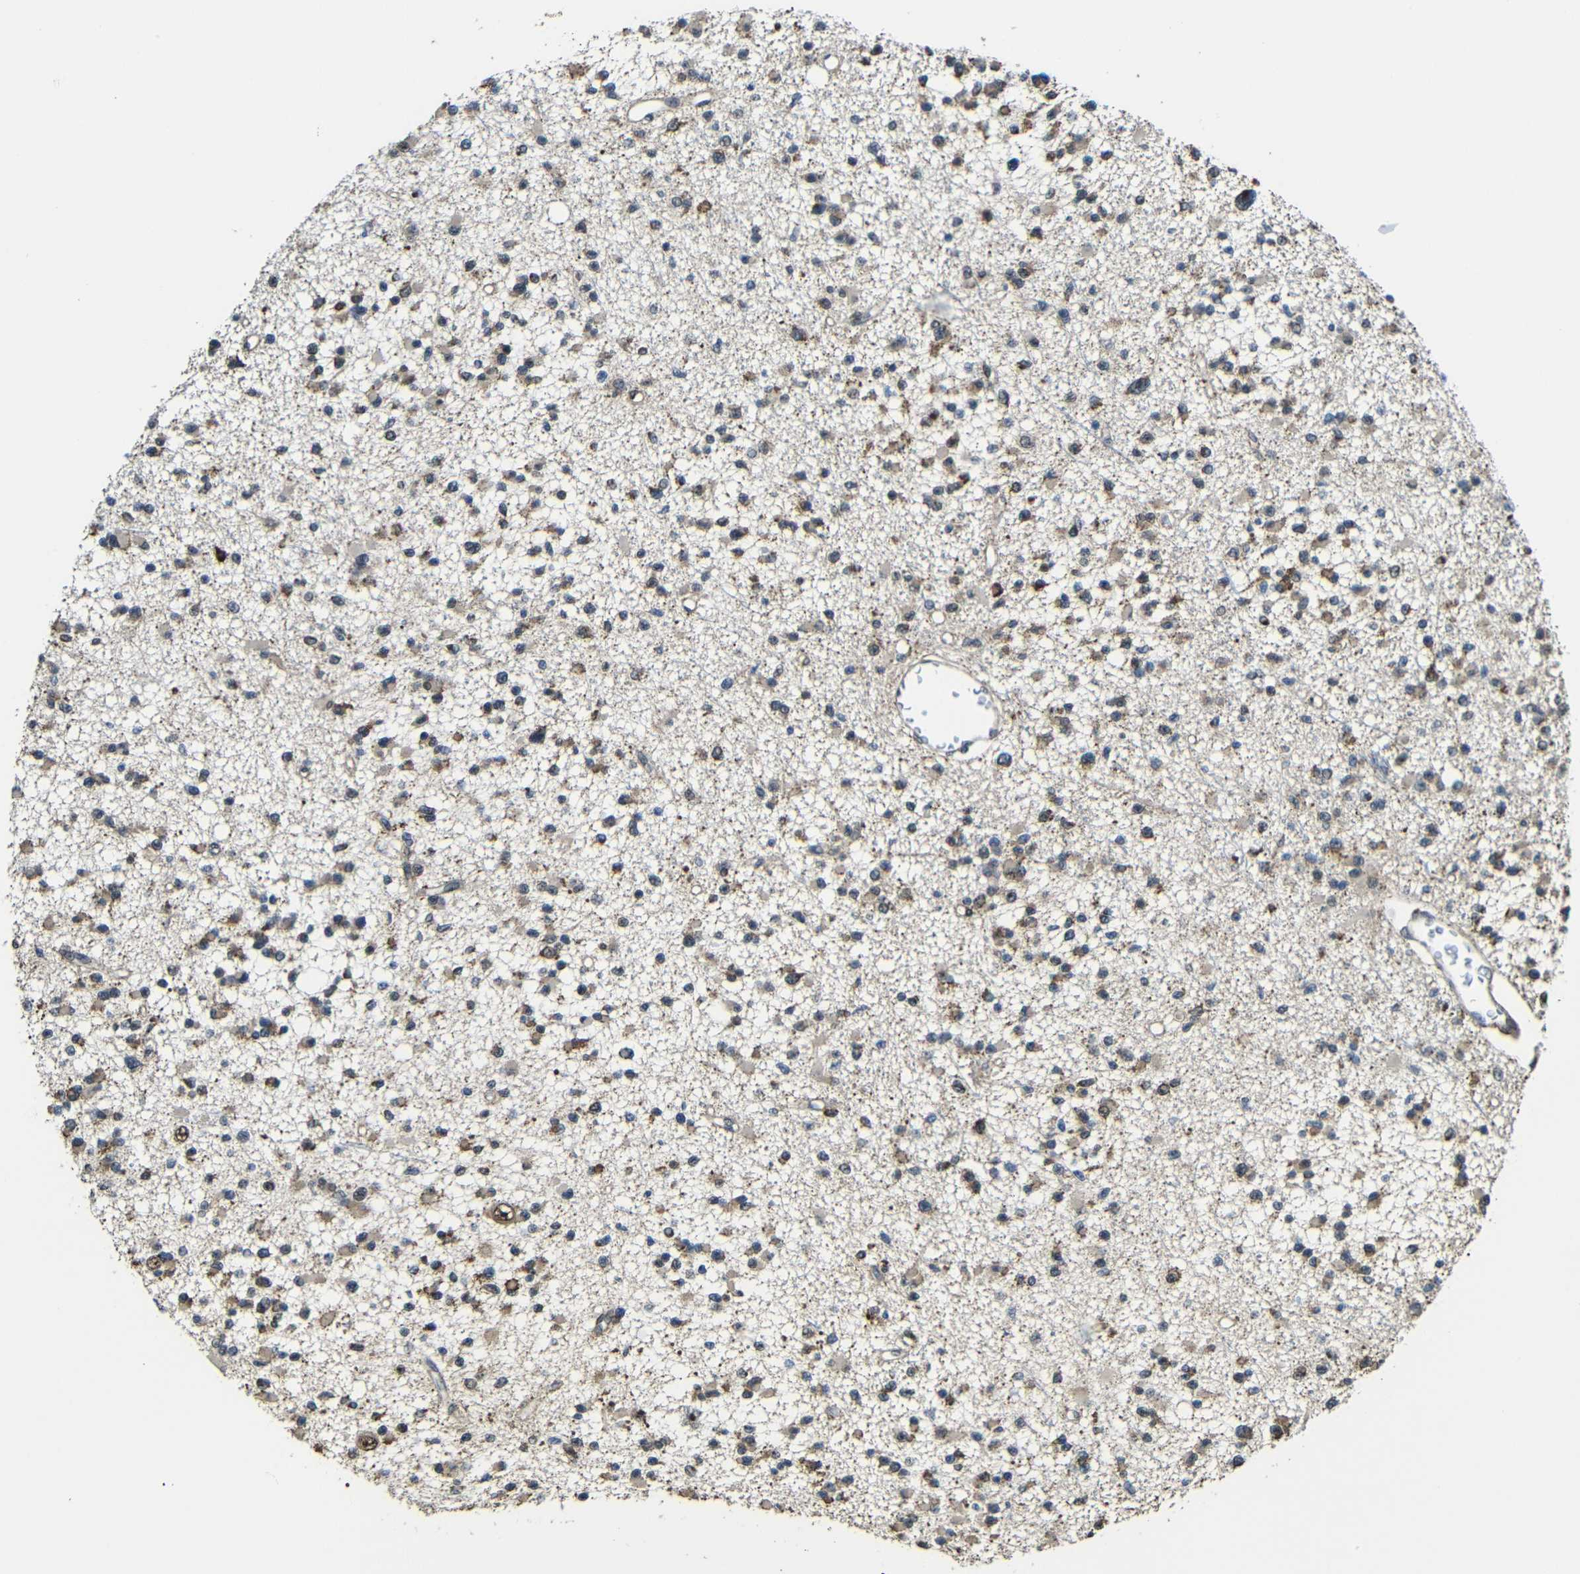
{"staining": {"intensity": "moderate", "quantity": "25%-75%", "location": "cytoplasmic/membranous"}, "tissue": "glioma", "cell_type": "Tumor cells", "image_type": "cancer", "snomed": [{"axis": "morphology", "description": "Glioma, malignant, Low grade"}, {"axis": "topography", "description": "Brain"}], "caption": "High-power microscopy captured an immunohistochemistry (IHC) photomicrograph of malignant glioma (low-grade), revealing moderate cytoplasmic/membranous expression in about 25%-75% of tumor cells.", "gene": "FAM172A", "patient": {"sex": "female", "age": 22}}